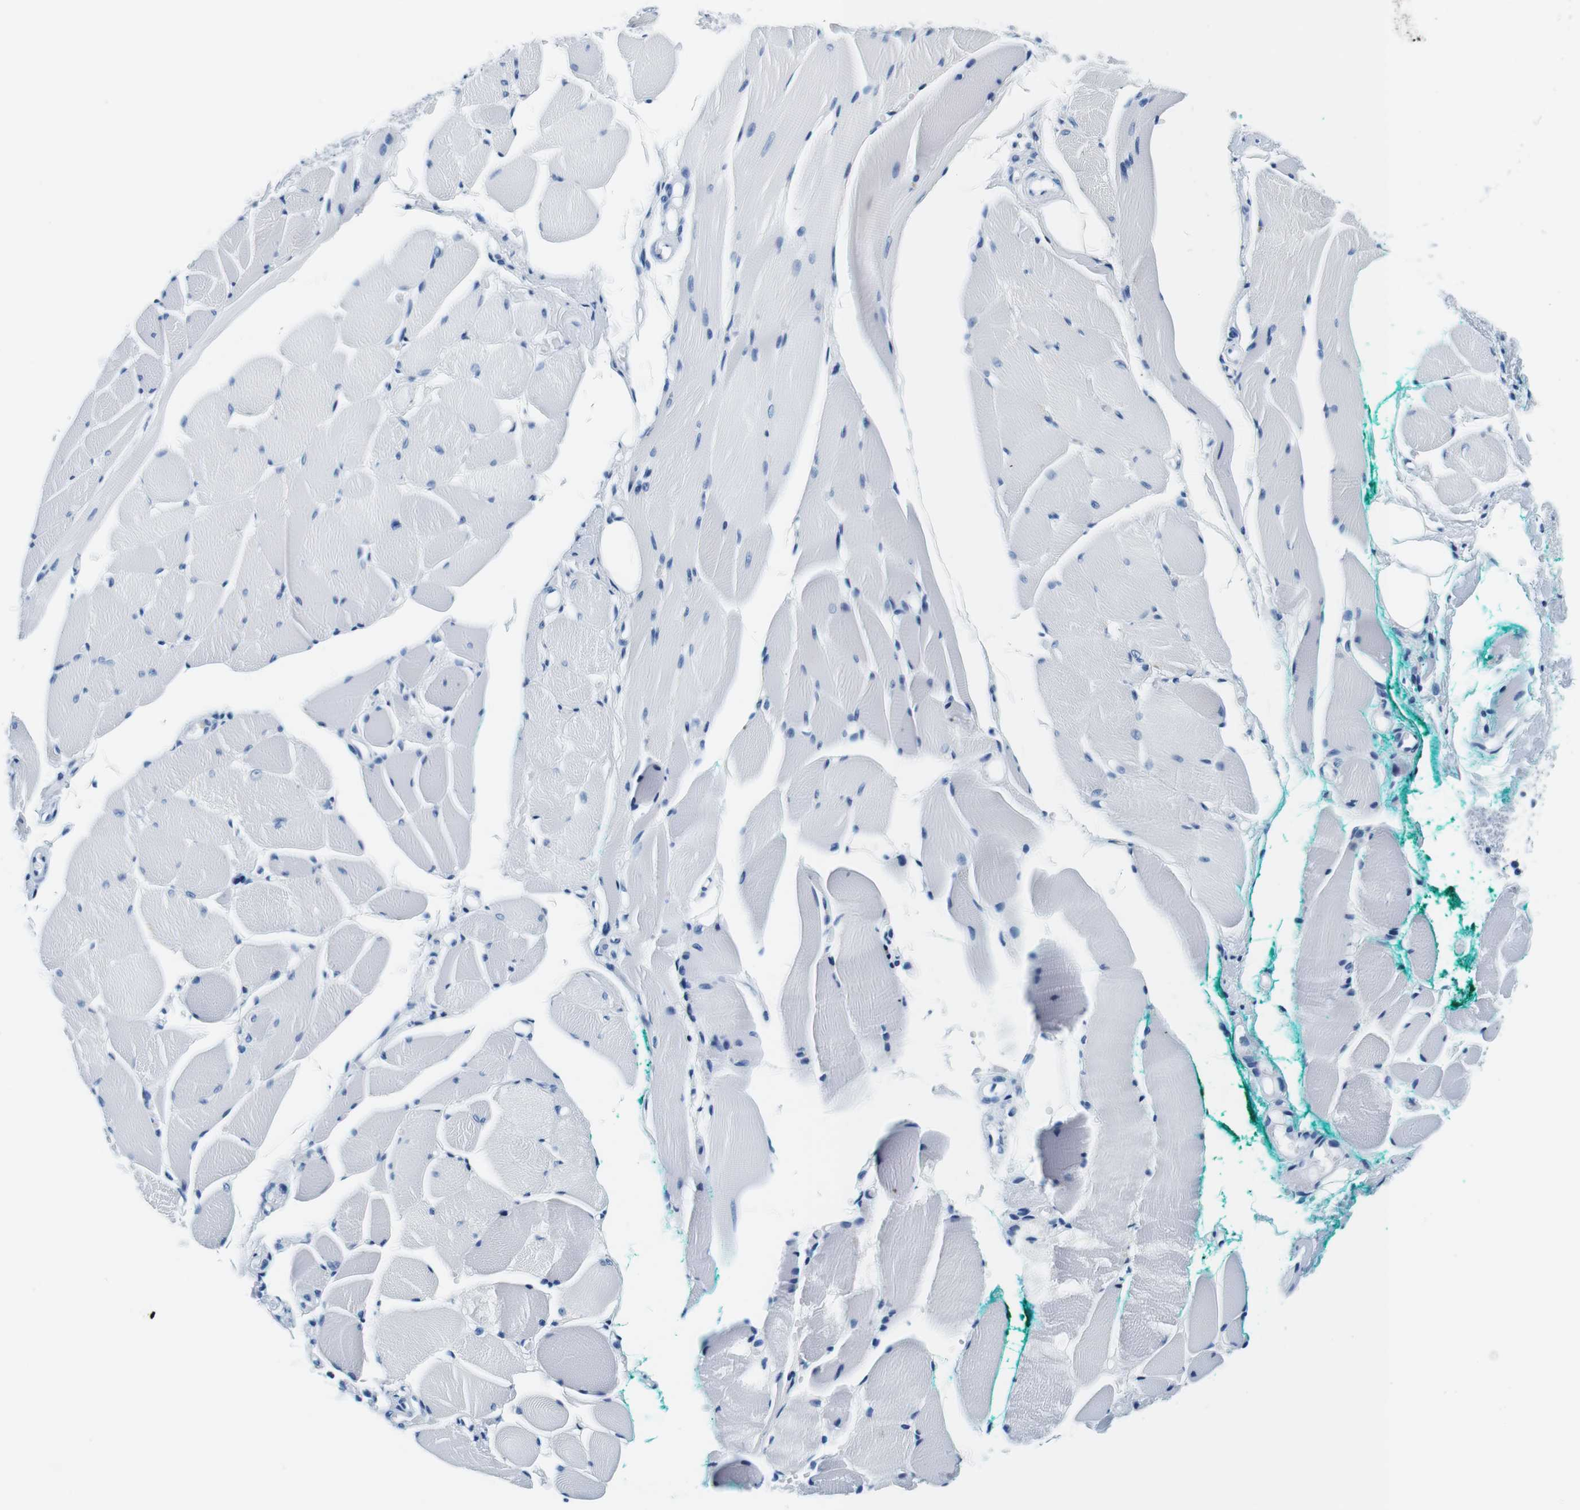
{"staining": {"intensity": "negative", "quantity": "none", "location": "none"}, "tissue": "skeletal muscle", "cell_type": "Myocytes", "image_type": "normal", "snomed": [{"axis": "morphology", "description": "Normal tissue, NOS"}, {"axis": "topography", "description": "Skeletal muscle"}, {"axis": "topography", "description": "Peripheral nerve tissue"}], "caption": "Human skeletal muscle stained for a protein using immunohistochemistry (IHC) reveals no positivity in myocytes.", "gene": "ELANE", "patient": {"sex": "female", "age": 84}}